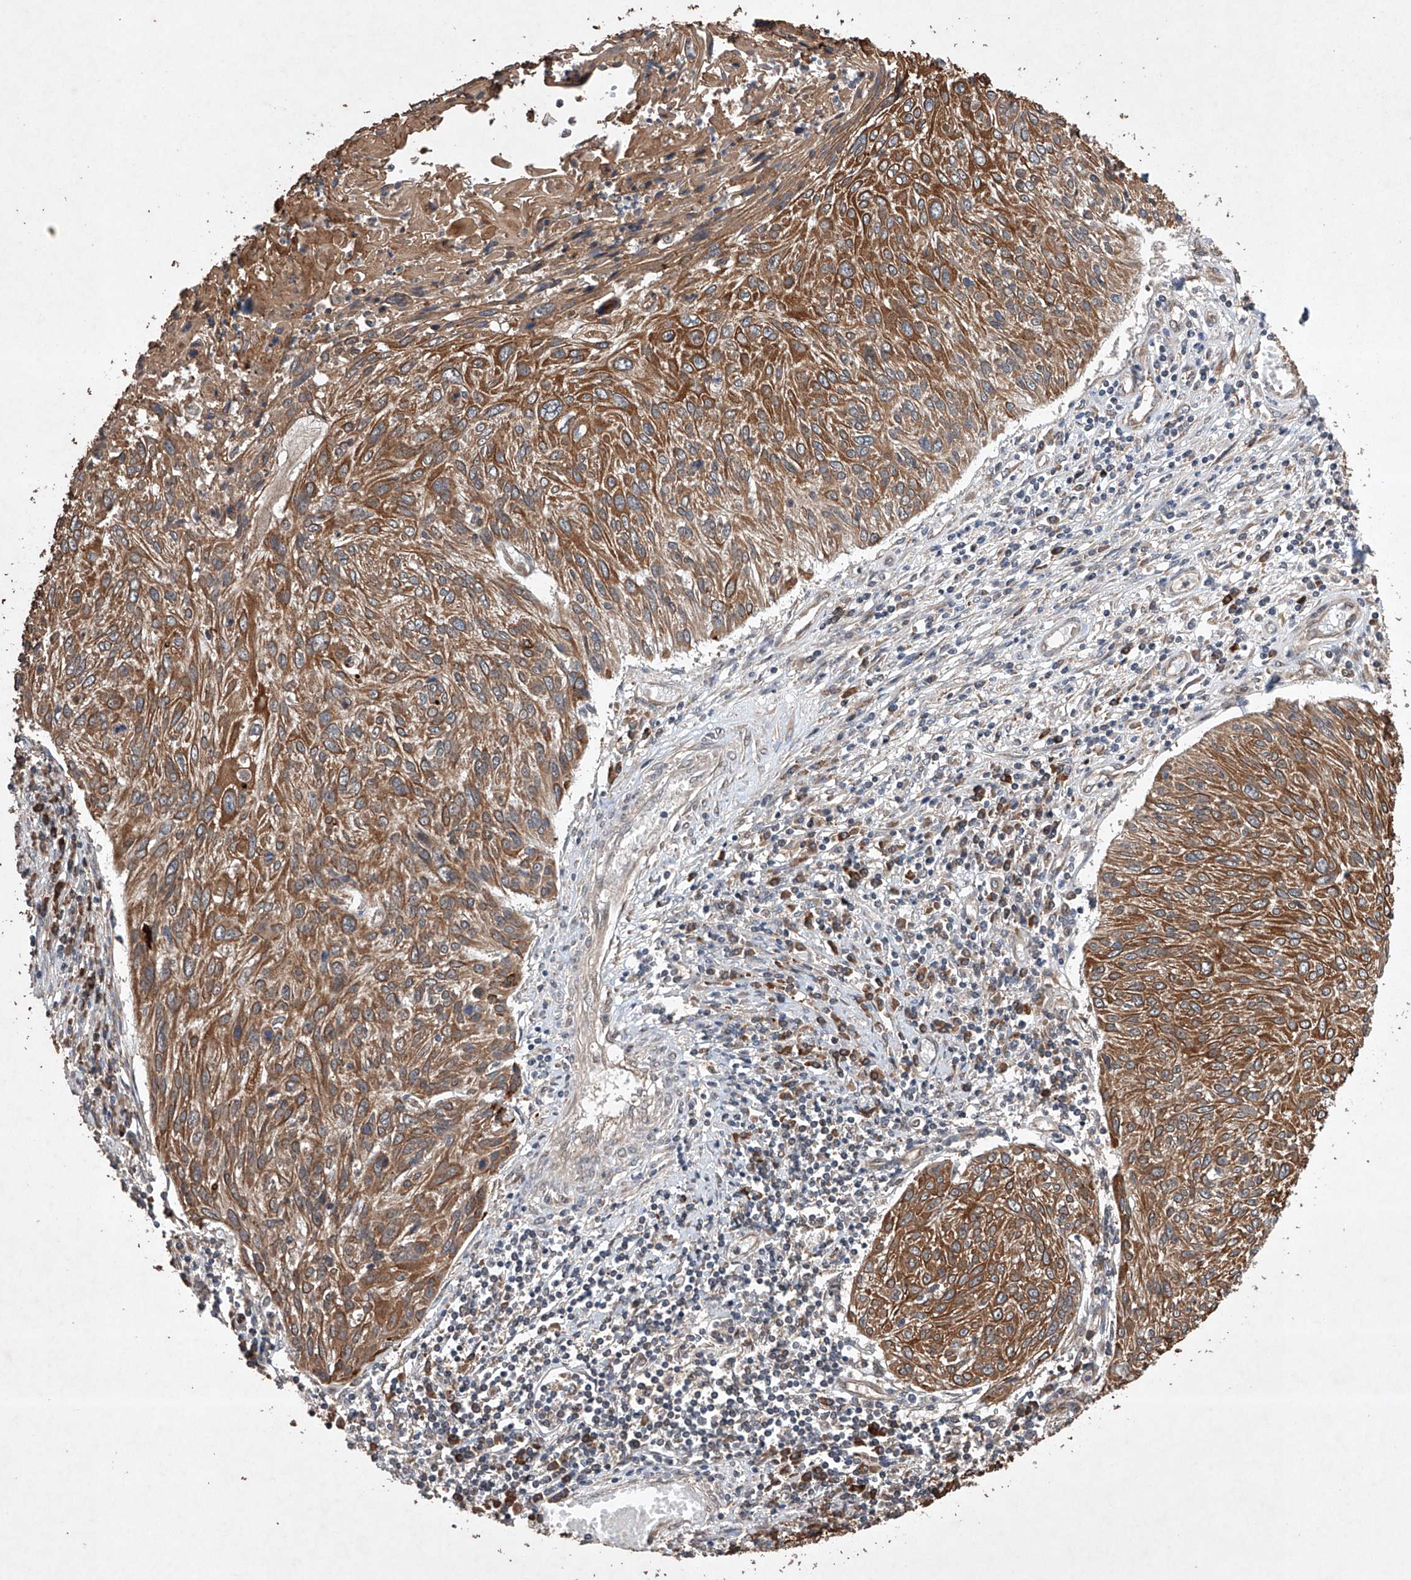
{"staining": {"intensity": "moderate", "quantity": ">75%", "location": "cytoplasmic/membranous"}, "tissue": "cervical cancer", "cell_type": "Tumor cells", "image_type": "cancer", "snomed": [{"axis": "morphology", "description": "Squamous cell carcinoma, NOS"}, {"axis": "topography", "description": "Cervix"}], "caption": "An image showing moderate cytoplasmic/membranous expression in about >75% of tumor cells in cervical squamous cell carcinoma, as visualized by brown immunohistochemical staining.", "gene": "LURAP1", "patient": {"sex": "female", "age": 51}}